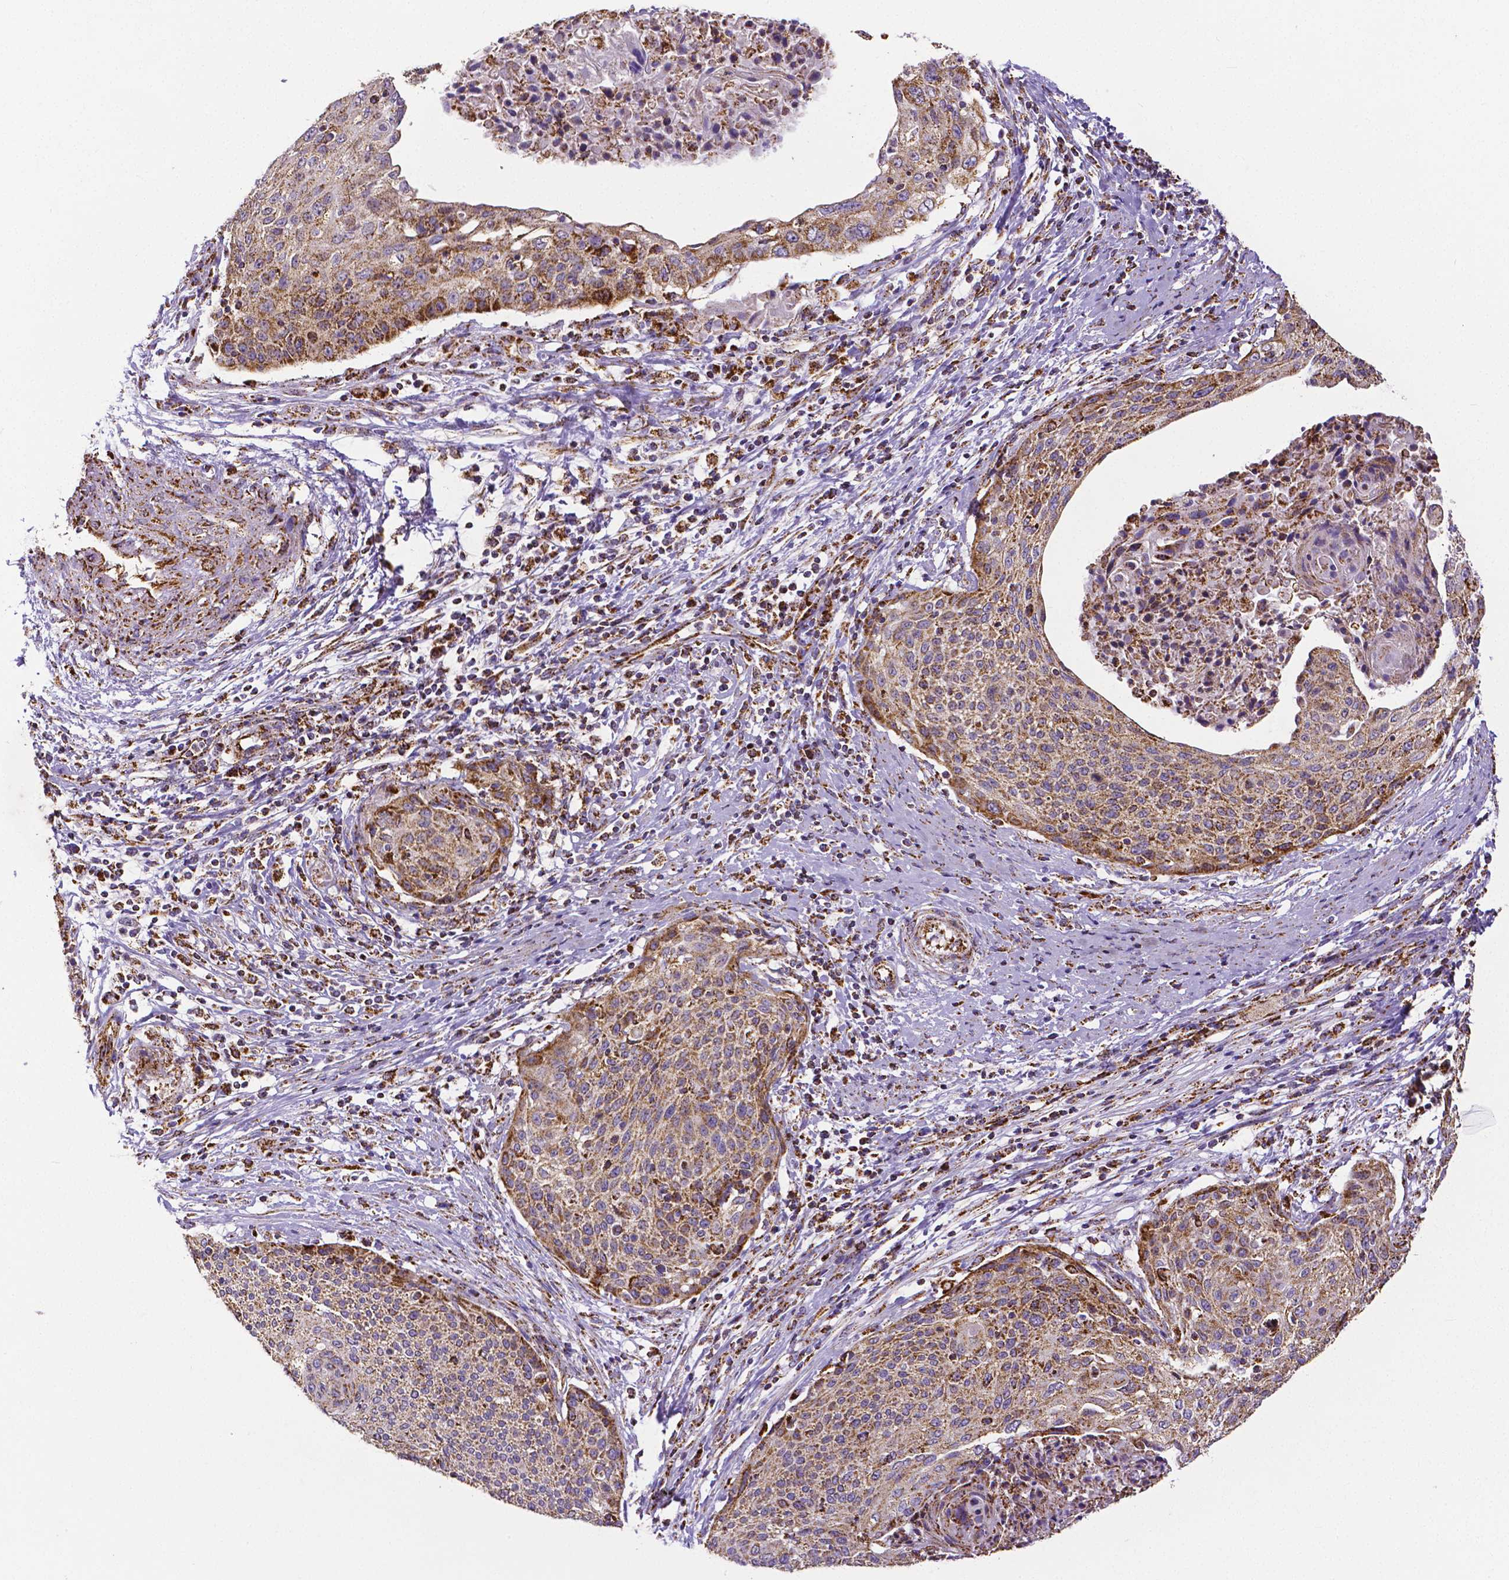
{"staining": {"intensity": "moderate", "quantity": ">75%", "location": "cytoplasmic/membranous"}, "tissue": "cervical cancer", "cell_type": "Tumor cells", "image_type": "cancer", "snomed": [{"axis": "morphology", "description": "Squamous cell carcinoma, NOS"}, {"axis": "topography", "description": "Cervix"}], "caption": "Protein expression analysis of human squamous cell carcinoma (cervical) reveals moderate cytoplasmic/membranous expression in about >75% of tumor cells.", "gene": "MACC1", "patient": {"sex": "female", "age": 31}}